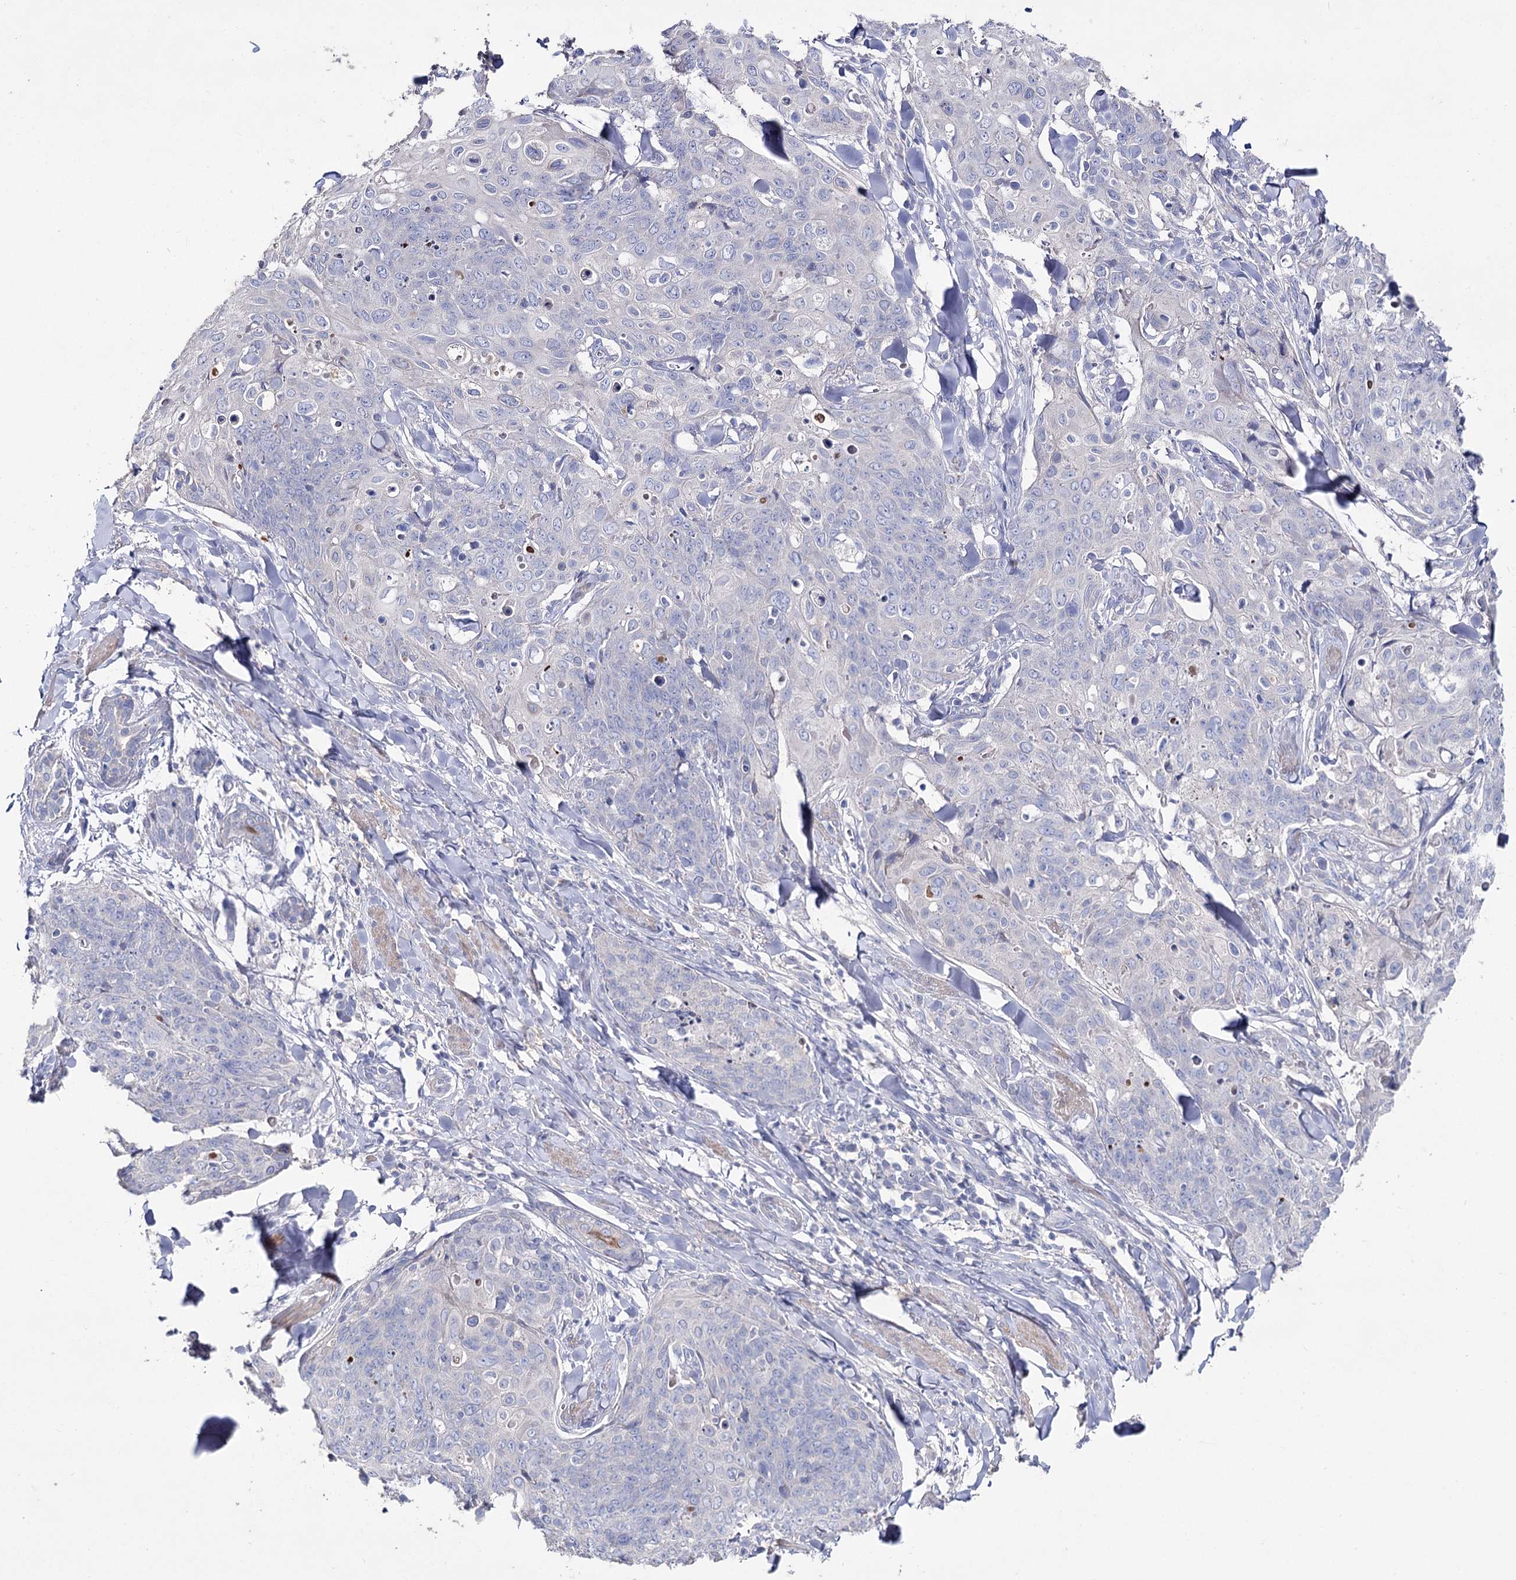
{"staining": {"intensity": "negative", "quantity": "none", "location": "none"}, "tissue": "skin cancer", "cell_type": "Tumor cells", "image_type": "cancer", "snomed": [{"axis": "morphology", "description": "Squamous cell carcinoma, NOS"}, {"axis": "topography", "description": "Skin"}, {"axis": "topography", "description": "Vulva"}], "caption": "The image reveals no staining of tumor cells in squamous cell carcinoma (skin).", "gene": "NRAP", "patient": {"sex": "female", "age": 85}}